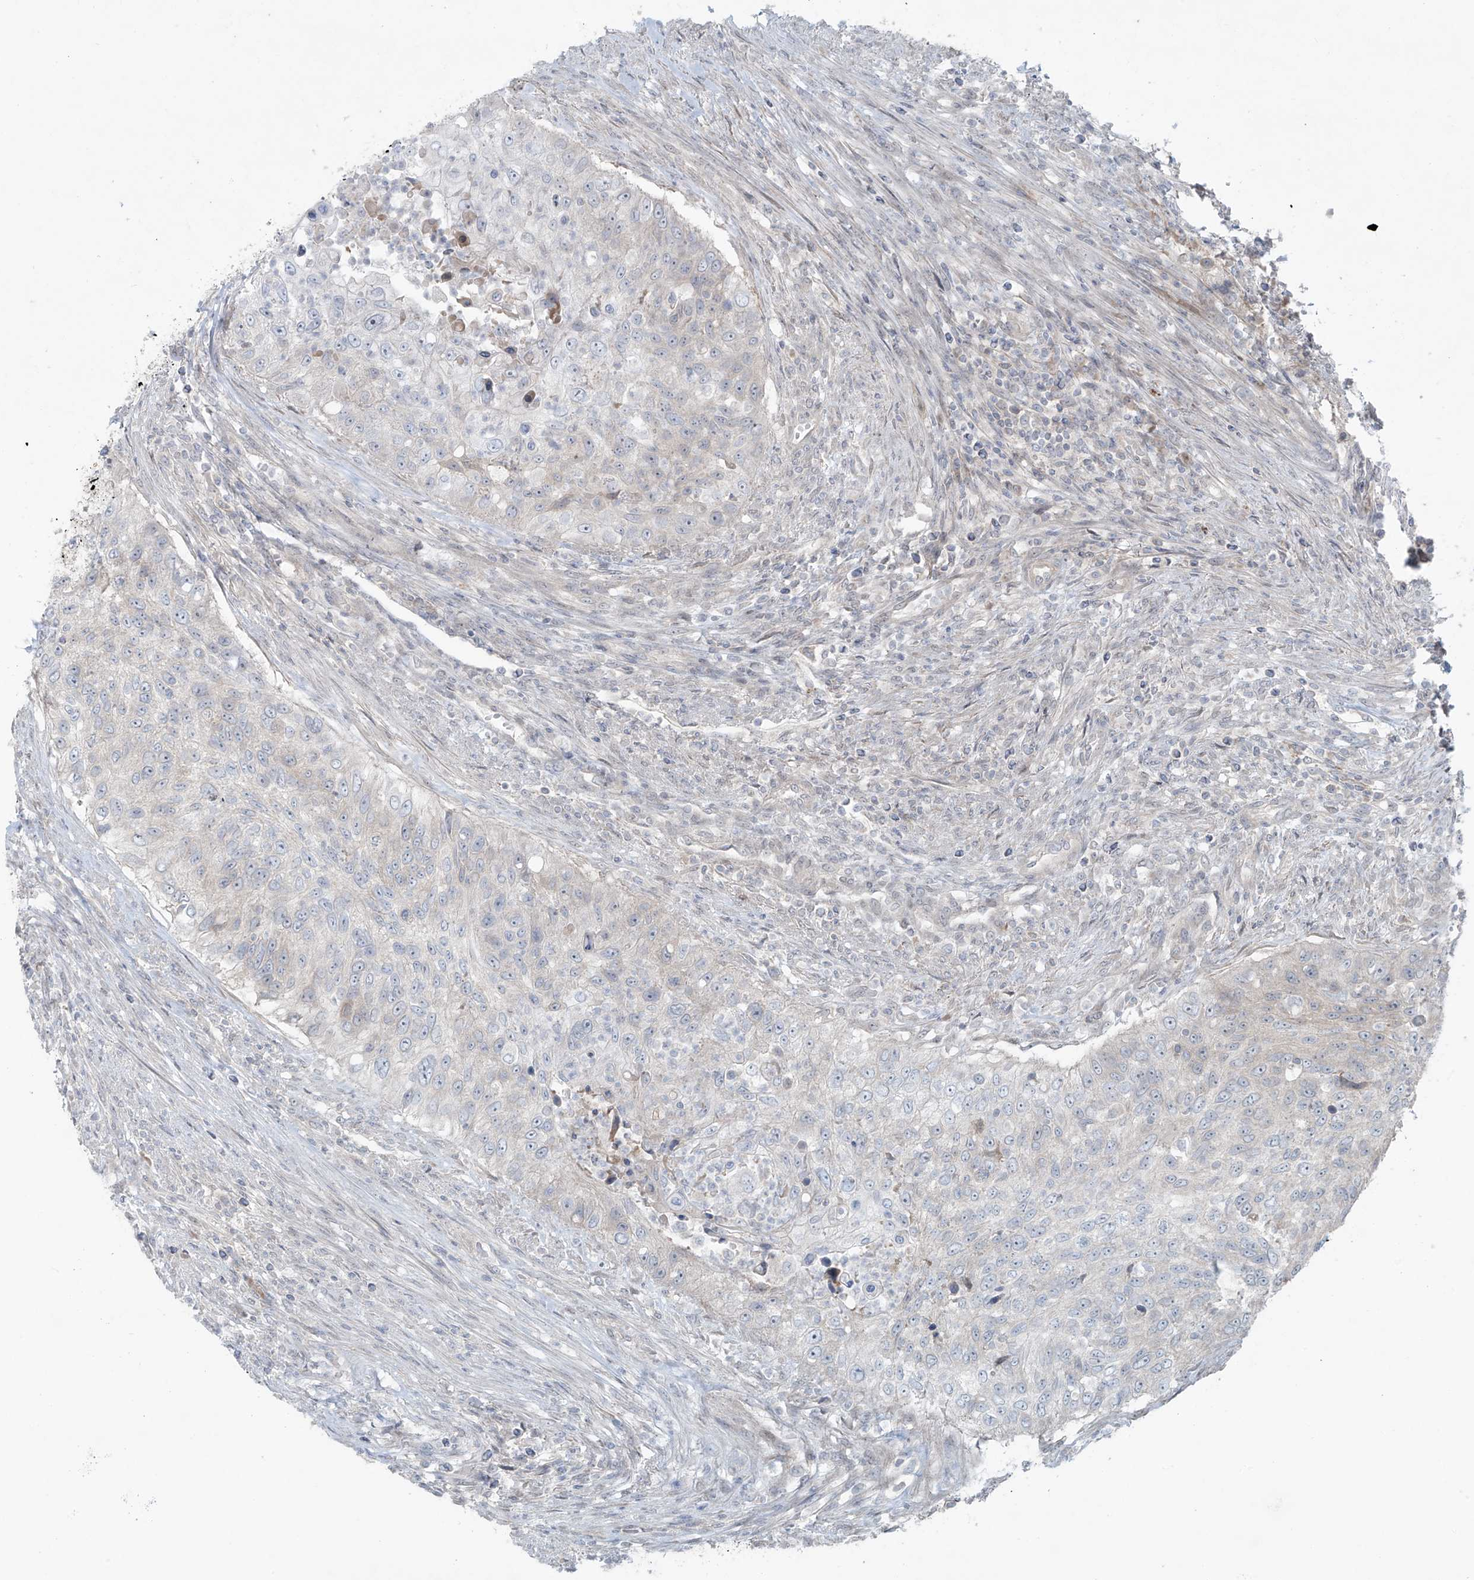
{"staining": {"intensity": "negative", "quantity": "none", "location": "none"}, "tissue": "urothelial cancer", "cell_type": "Tumor cells", "image_type": "cancer", "snomed": [{"axis": "morphology", "description": "Urothelial carcinoma, High grade"}, {"axis": "topography", "description": "Urinary bladder"}], "caption": "This is a micrograph of immunohistochemistry staining of urothelial carcinoma (high-grade), which shows no staining in tumor cells. Nuclei are stained in blue.", "gene": "PPAT", "patient": {"sex": "female", "age": 60}}